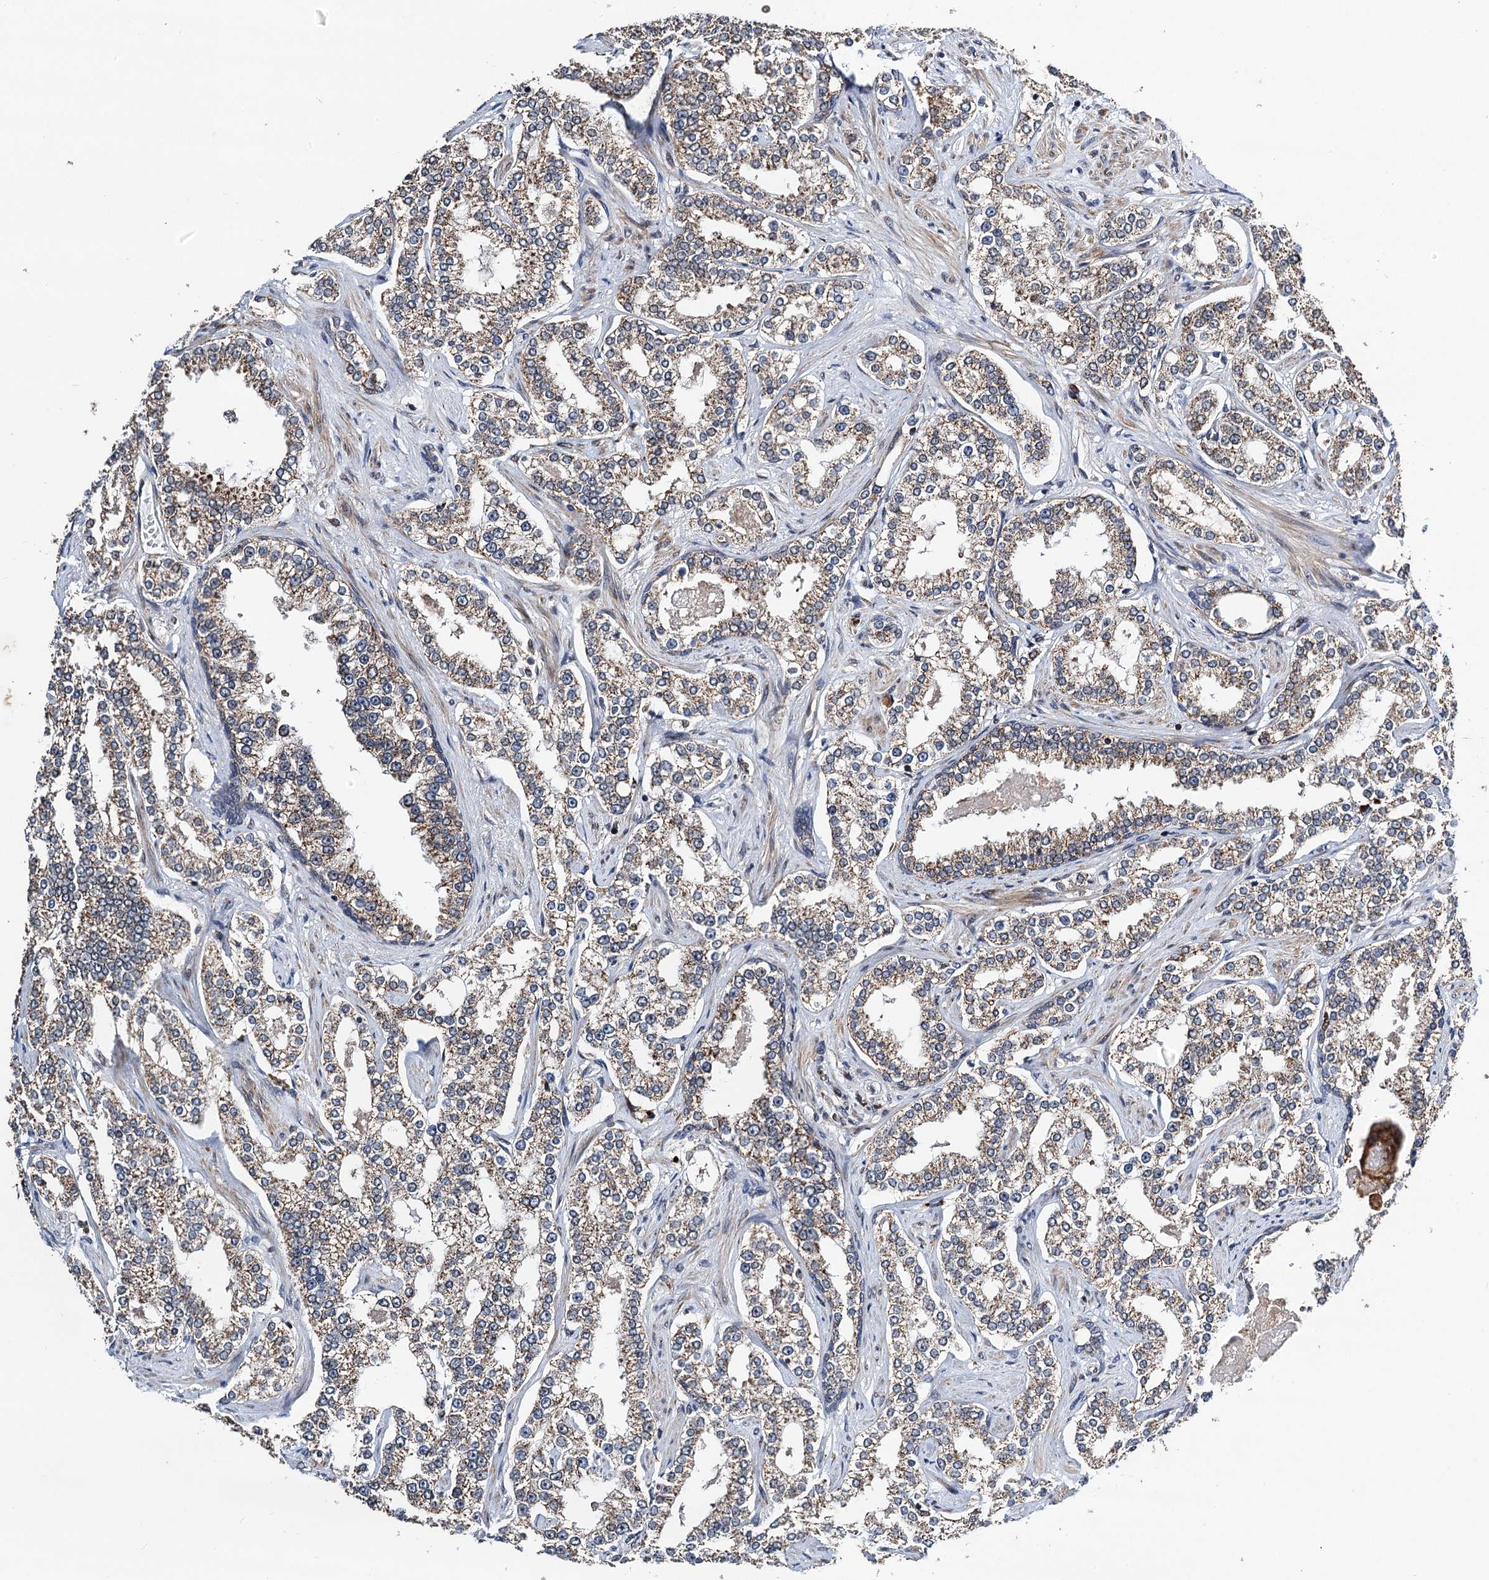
{"staining": {"intensity": "moderate", "quantity": ">75%", "location": "cytoplasmic/membranous"}, "tissue": "prostate cancer", "cell_type": "Tumor cells", "image_type": "cancer", "snomed": [{"axis": "morphology", "description": "Normal tissue, NOS"}, {"axis": "morphology", "description": "Adenocarcinoma, High grade"}, {"axis": "topography", "description": "Prostate"}], "caption": "Immunohistochemistry (IHC) of human prostate cancer (high-grade adenocarcinoma) shows medium levels of moderate cytoplasmic/membranous expression in about >75% of tumor cells.", "gene": "CMPK2", "patient": {"sex": "male", "age": 83}}